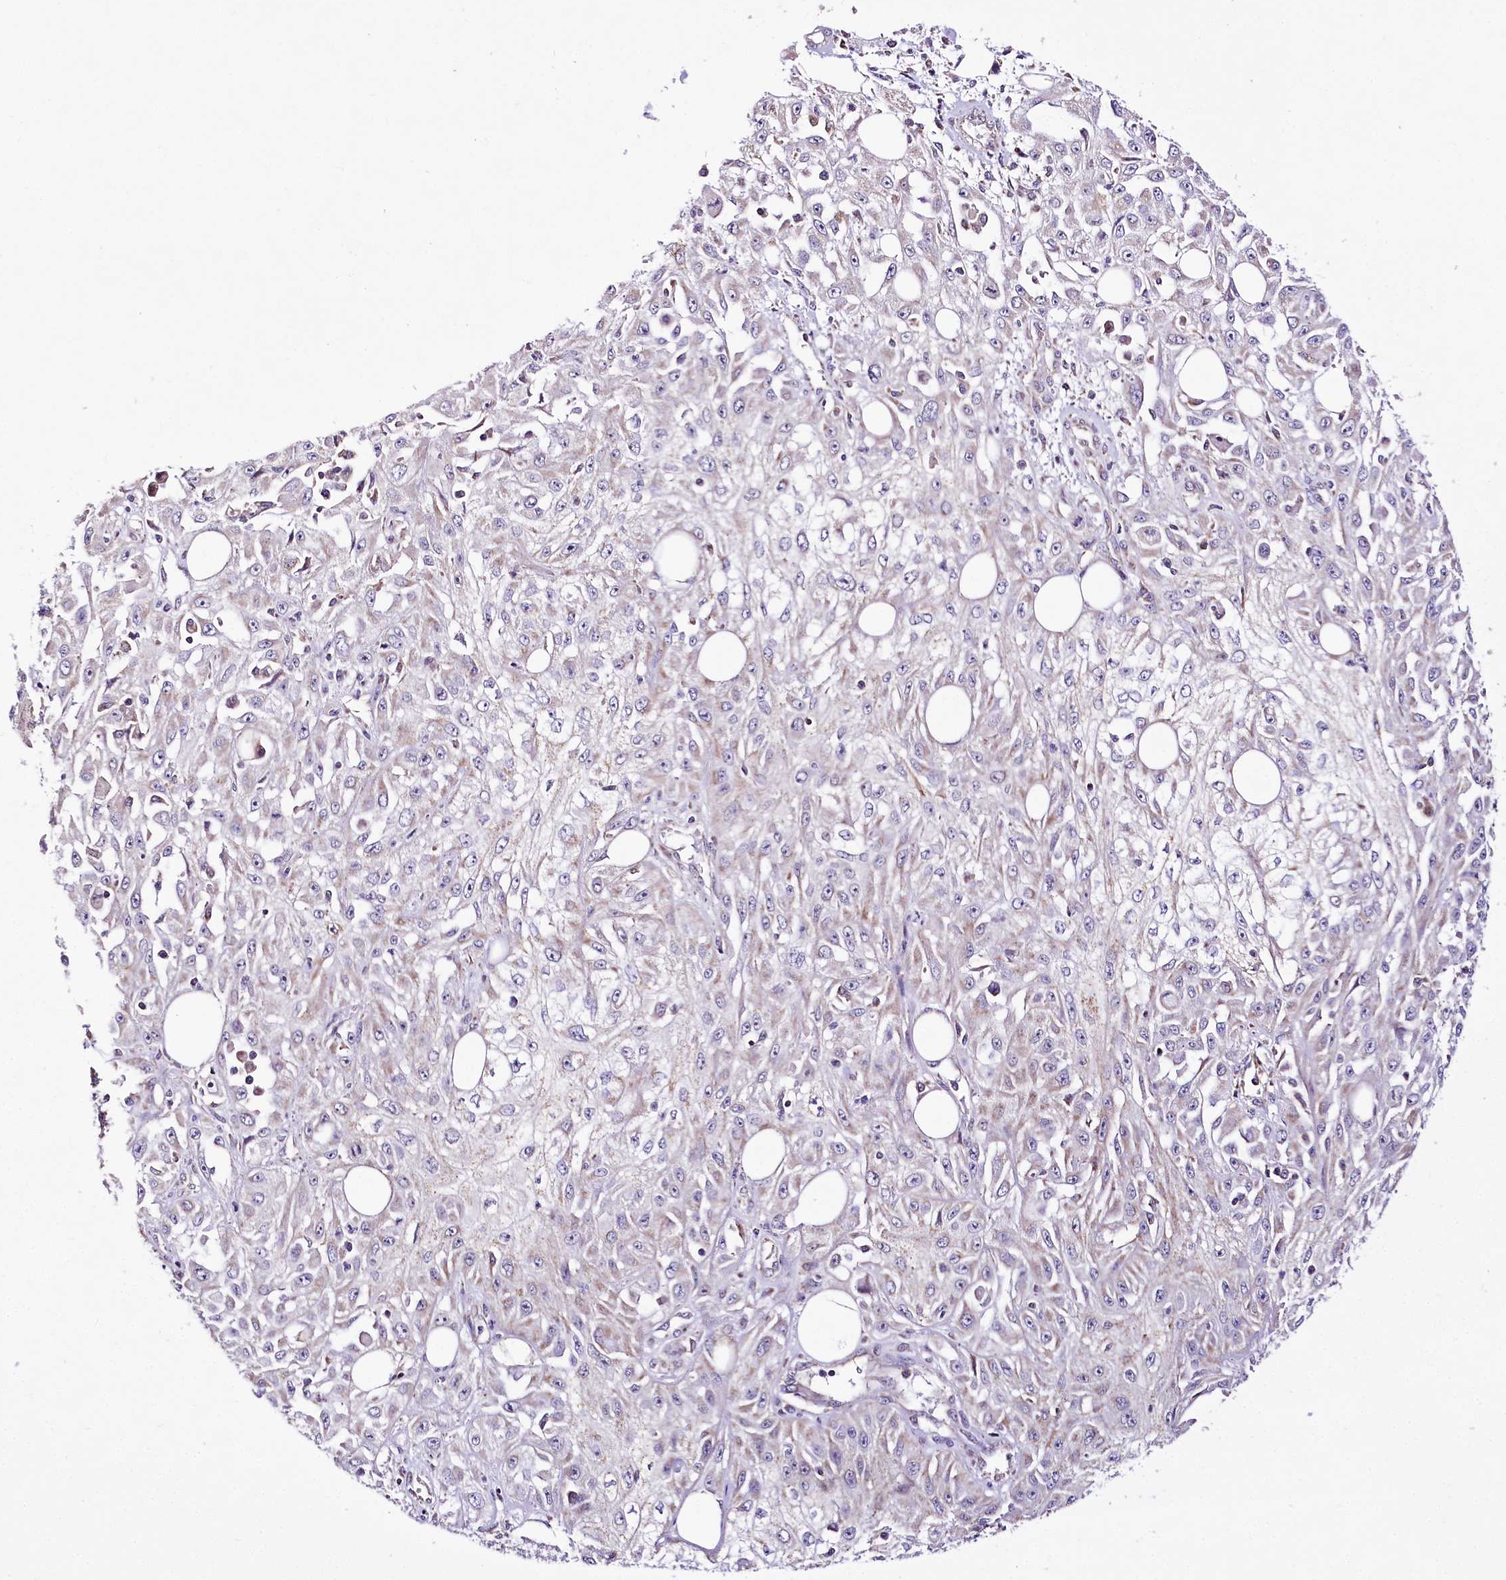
{"staining": {"intensity": "weak", "quantity": "<25%", "location": "cytoplasmic/membranous"}, "tissue": "skin cancer", "cell_type": "Tumor cells", "image_type": "cancer", "snomed": [{"axis": "morphology", "description": "Squamous cell carcinoma, NOS"}, {"axis": "morphology", "description": "Squamous cell carcinoma, metastatic, NOS"}, {"axis": "topography", "description": "Skin"}, {"axis": "topography", "description": "Lymph node"}], "caption": "IHC micrograph of human skin cancer (metastatic squamous cell carcinoma) stained for a protein (brown), which shows no staining in tumor cells.", "gene": "ATE1", "patient": {"sex": "male", "age": 75}}